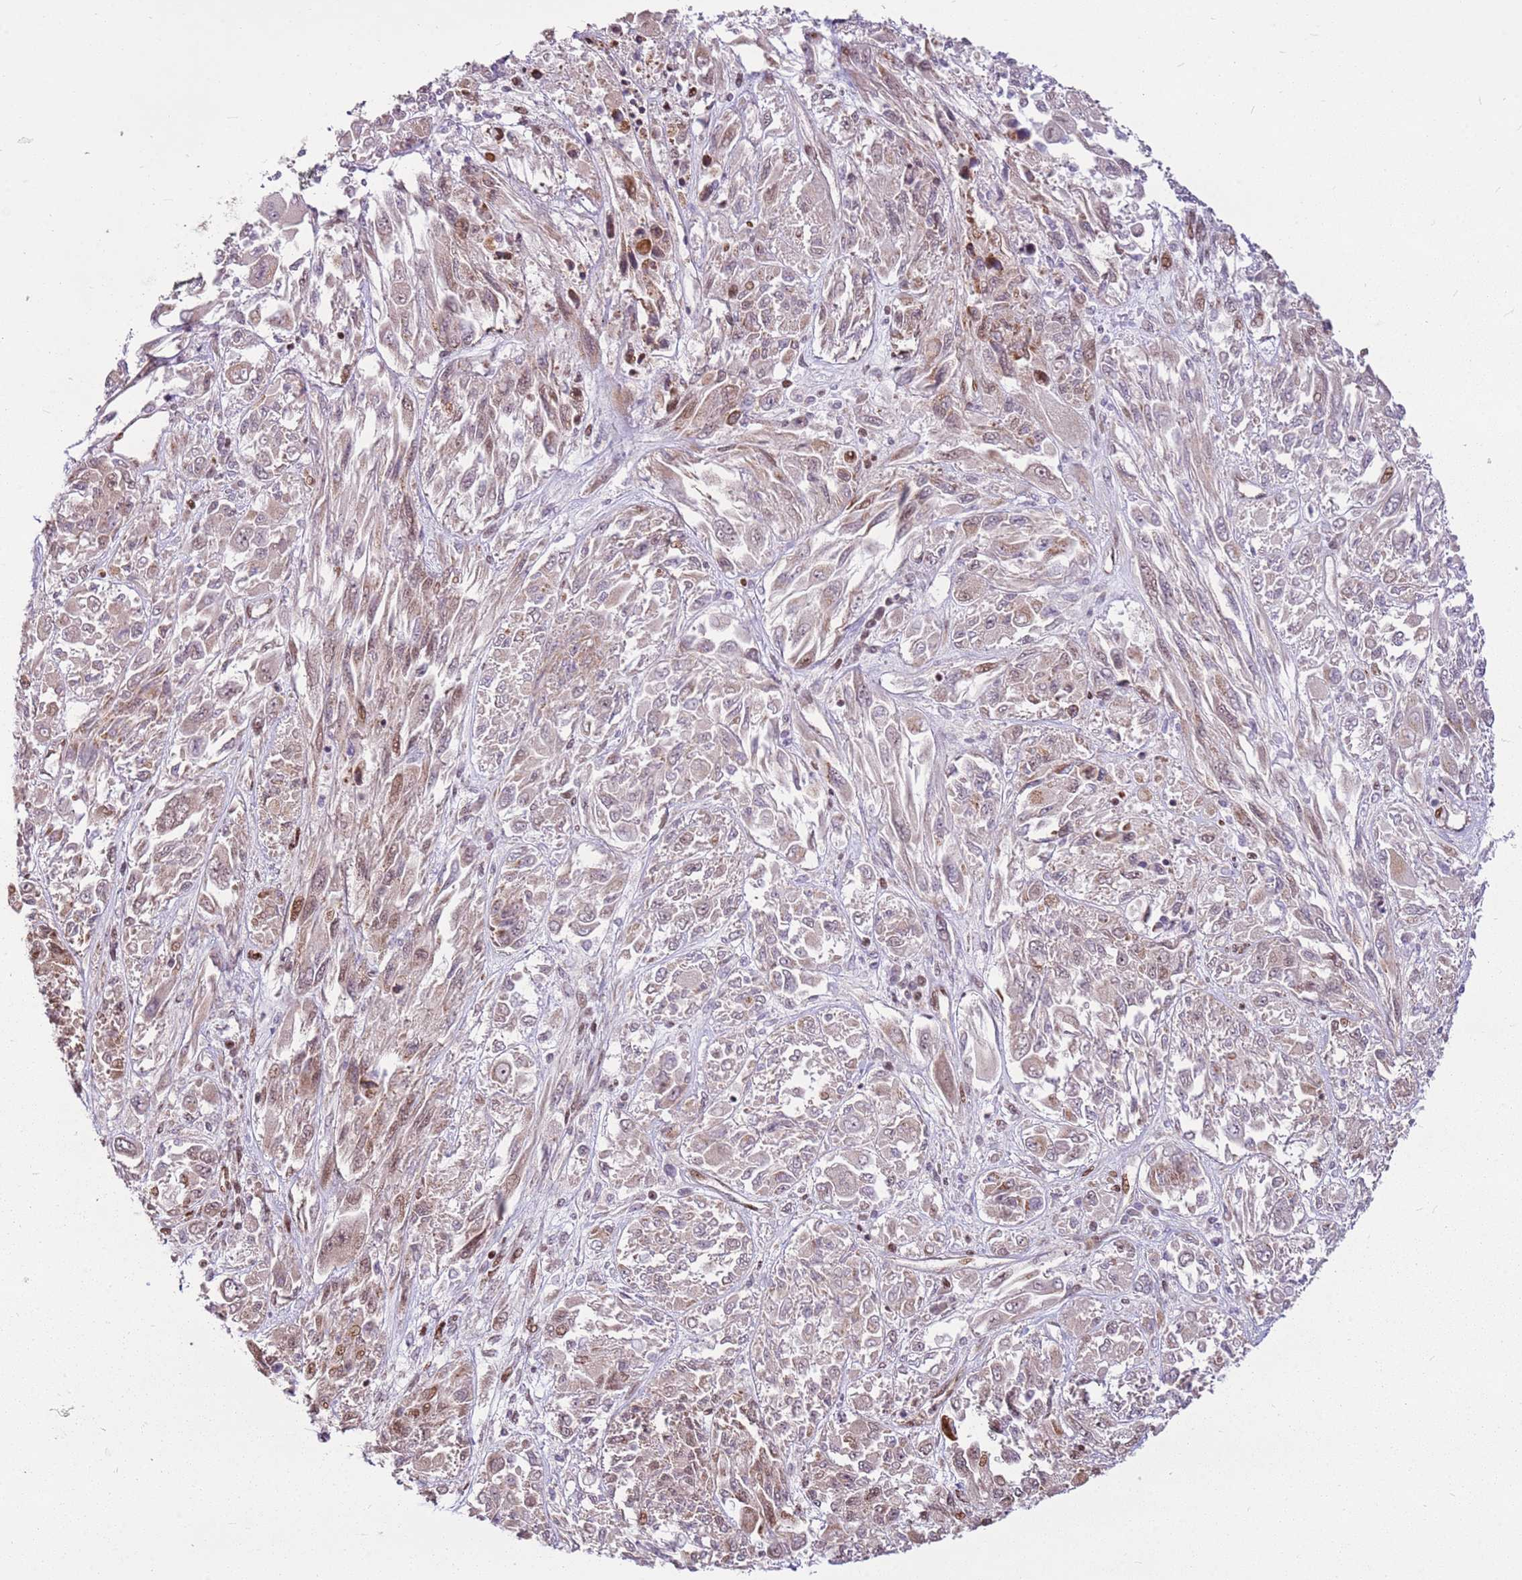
{"staining": {"intensity": "moderate", "quantity": "<25%", "location": "nuclear"}, "tissue": "melanoma", "cell_type": "Tumor cells", "image_type": "cancer", "snomed": [{"axis": "morphology", "description": "Malignant melanoma, NOS"}, {"axis": "topography", "description": "Skin"}], "caption": "Human malignant melanoma stained for a protein (brown) demonstrates moderate nuclear positive positivity in approximately <25% of tumor cells.", "gene": "PCTP", "patient": {"sex": "female", "age": 91}}